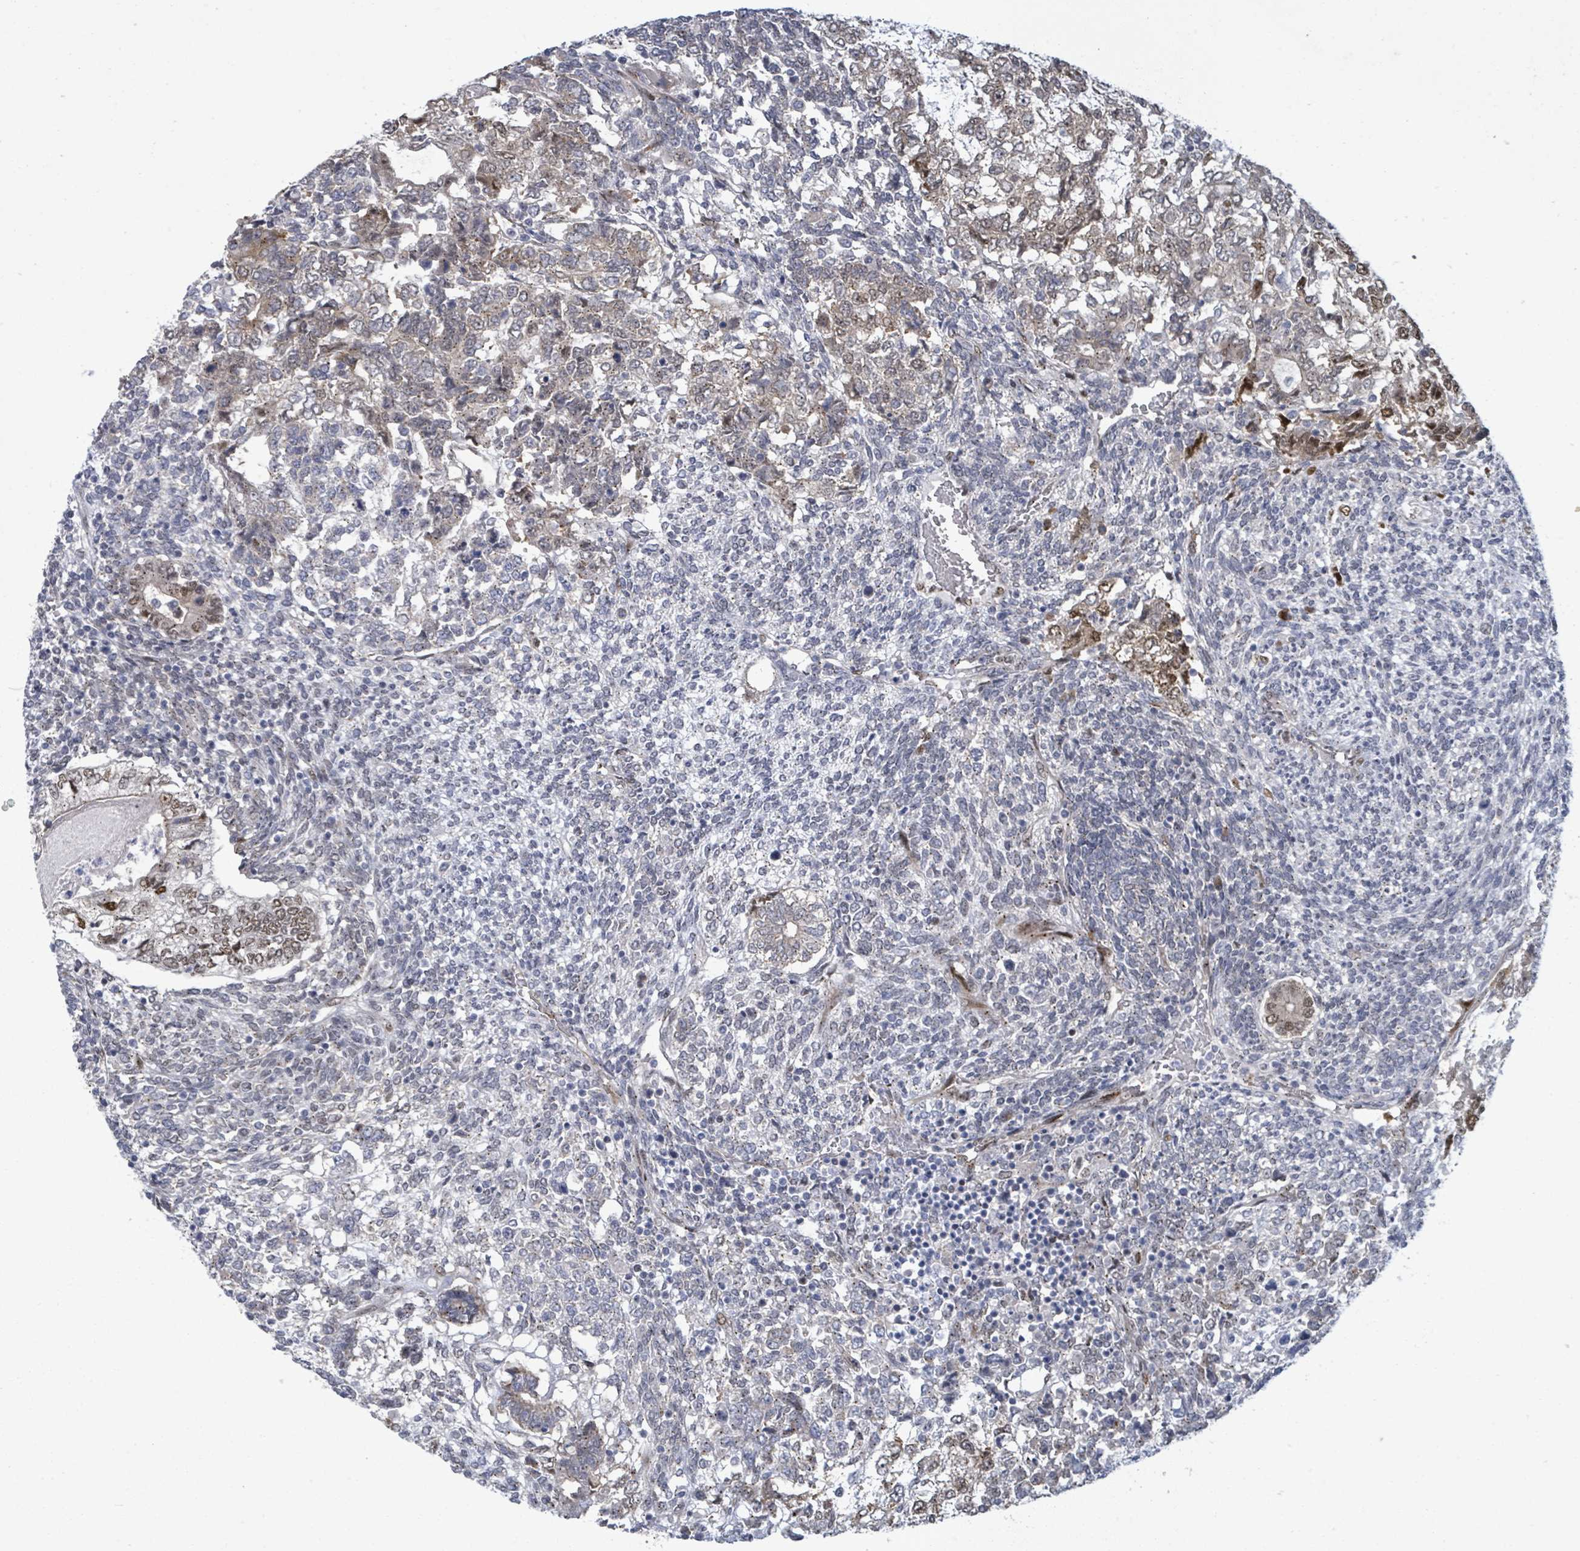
{"staining": {"intensity": "moderate", "quantity": "<25%", "location": "cytoplasmic/membranous,nuclear"}, "tissue": "testis cancer", "cell_type": "Tumor cells", "image_type": "cancer", "snomed": [{"axis": "morphology", "description": "Carcinoma, Embryonal, NOS"}, {"axis": "topography", "description": "Testis"}], "caption": "Embryonal carcinoma (testis) stained with DAB immunohistochemistry exhibits low levels of moderate cytoplasmic/membranous and nuclear positivity in about <25% of tumor cells.", "gene": "TUSC1", "patient": {"sex": "male", "age": 23}}